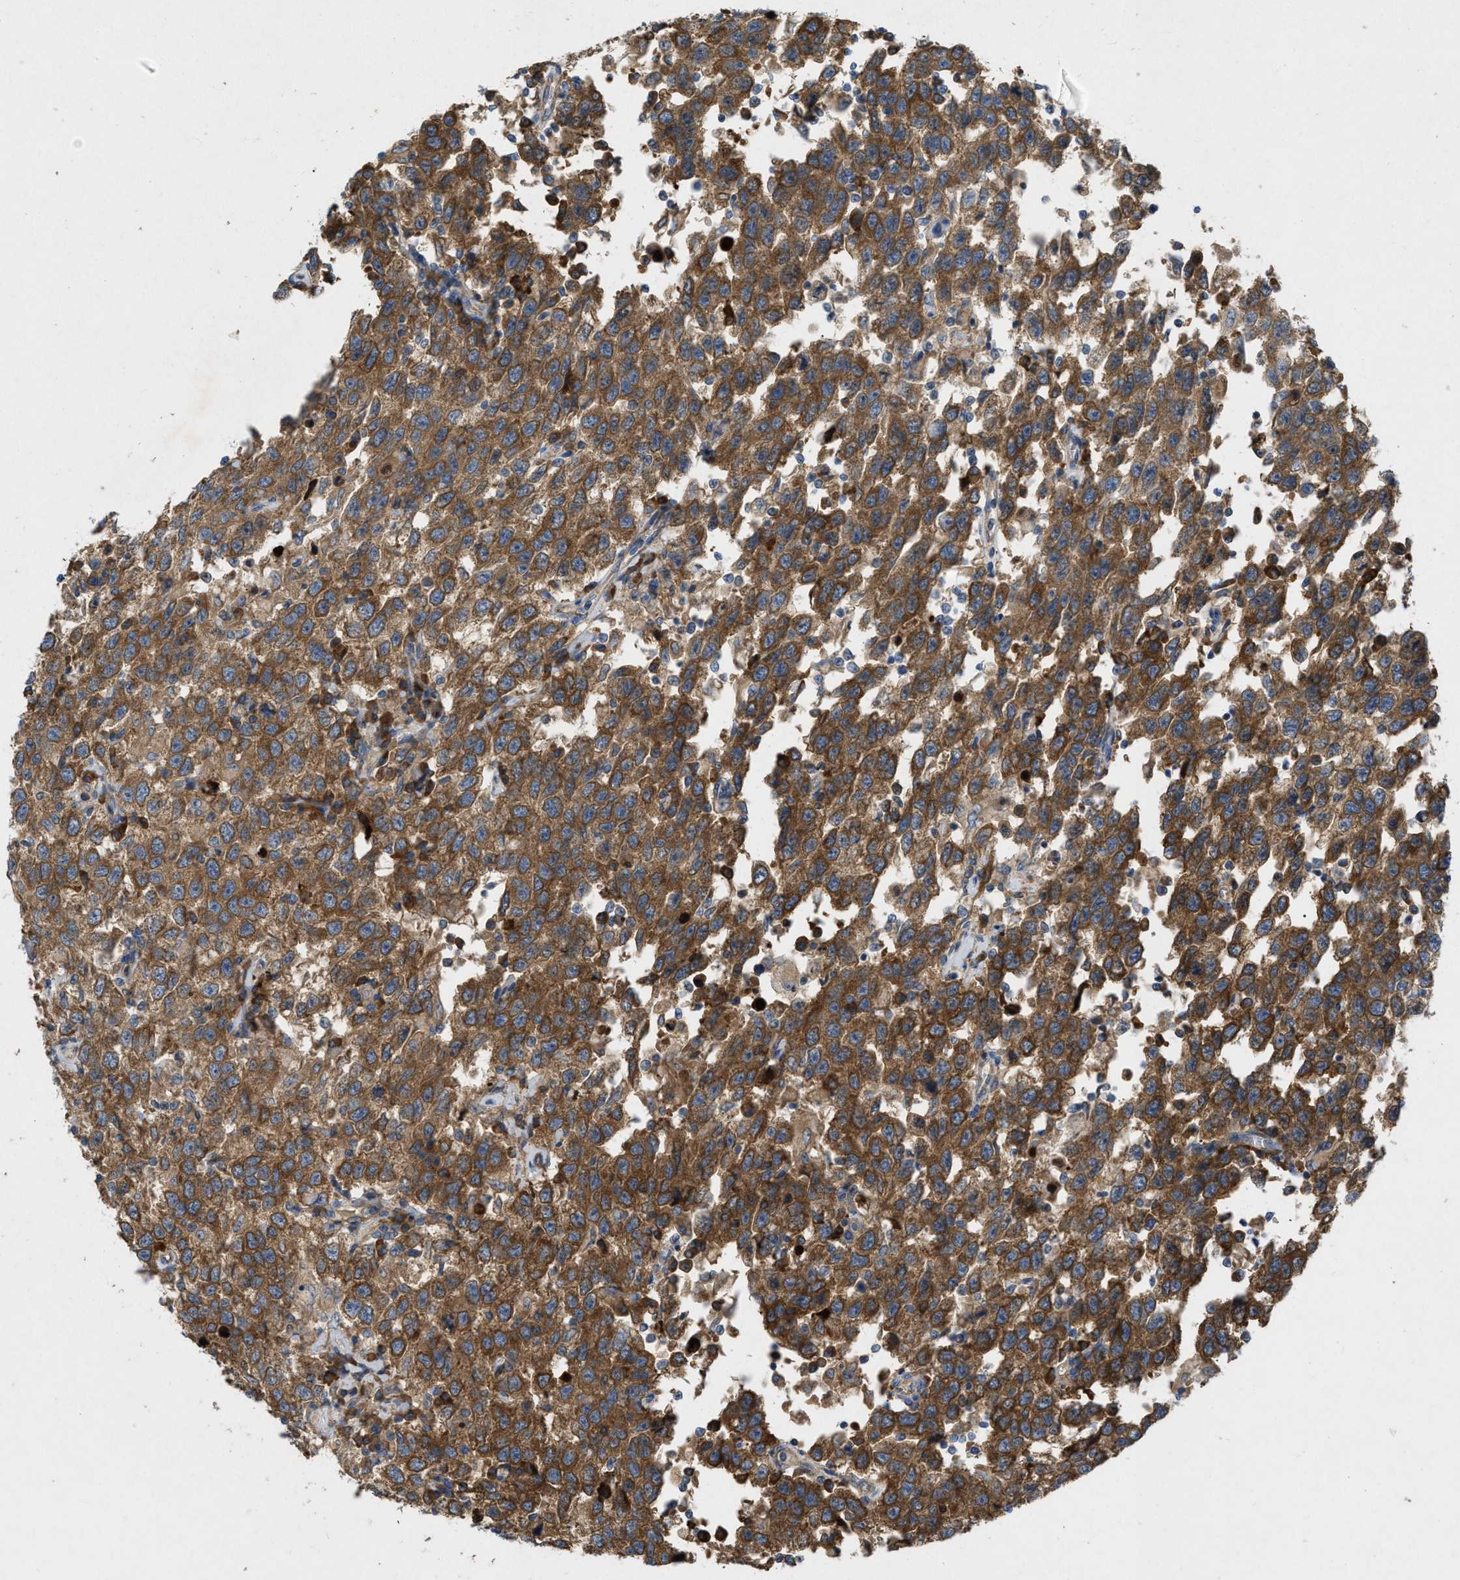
{"staining": {"intensity": "strong", "quantity": ">75%", "location": "cytoplasmic/membranous"}, "tissue": "testis cancer", "cell_type": "Tumor cells", "image_type": "cancer", "snomed": [{"axis": "morphology", "description": "Seminoma, NOS"}, {"axis": "topography", "description": "Testis"}], "caption": "Immunohistochemical staining of testis cancer (seminoma) displays high levels of strong cytoplasmic/membranous protein staining in approximately >75% of tumor cells.", "gene": "TMEM131", "patient": {"sex": "male", "age": 41}}